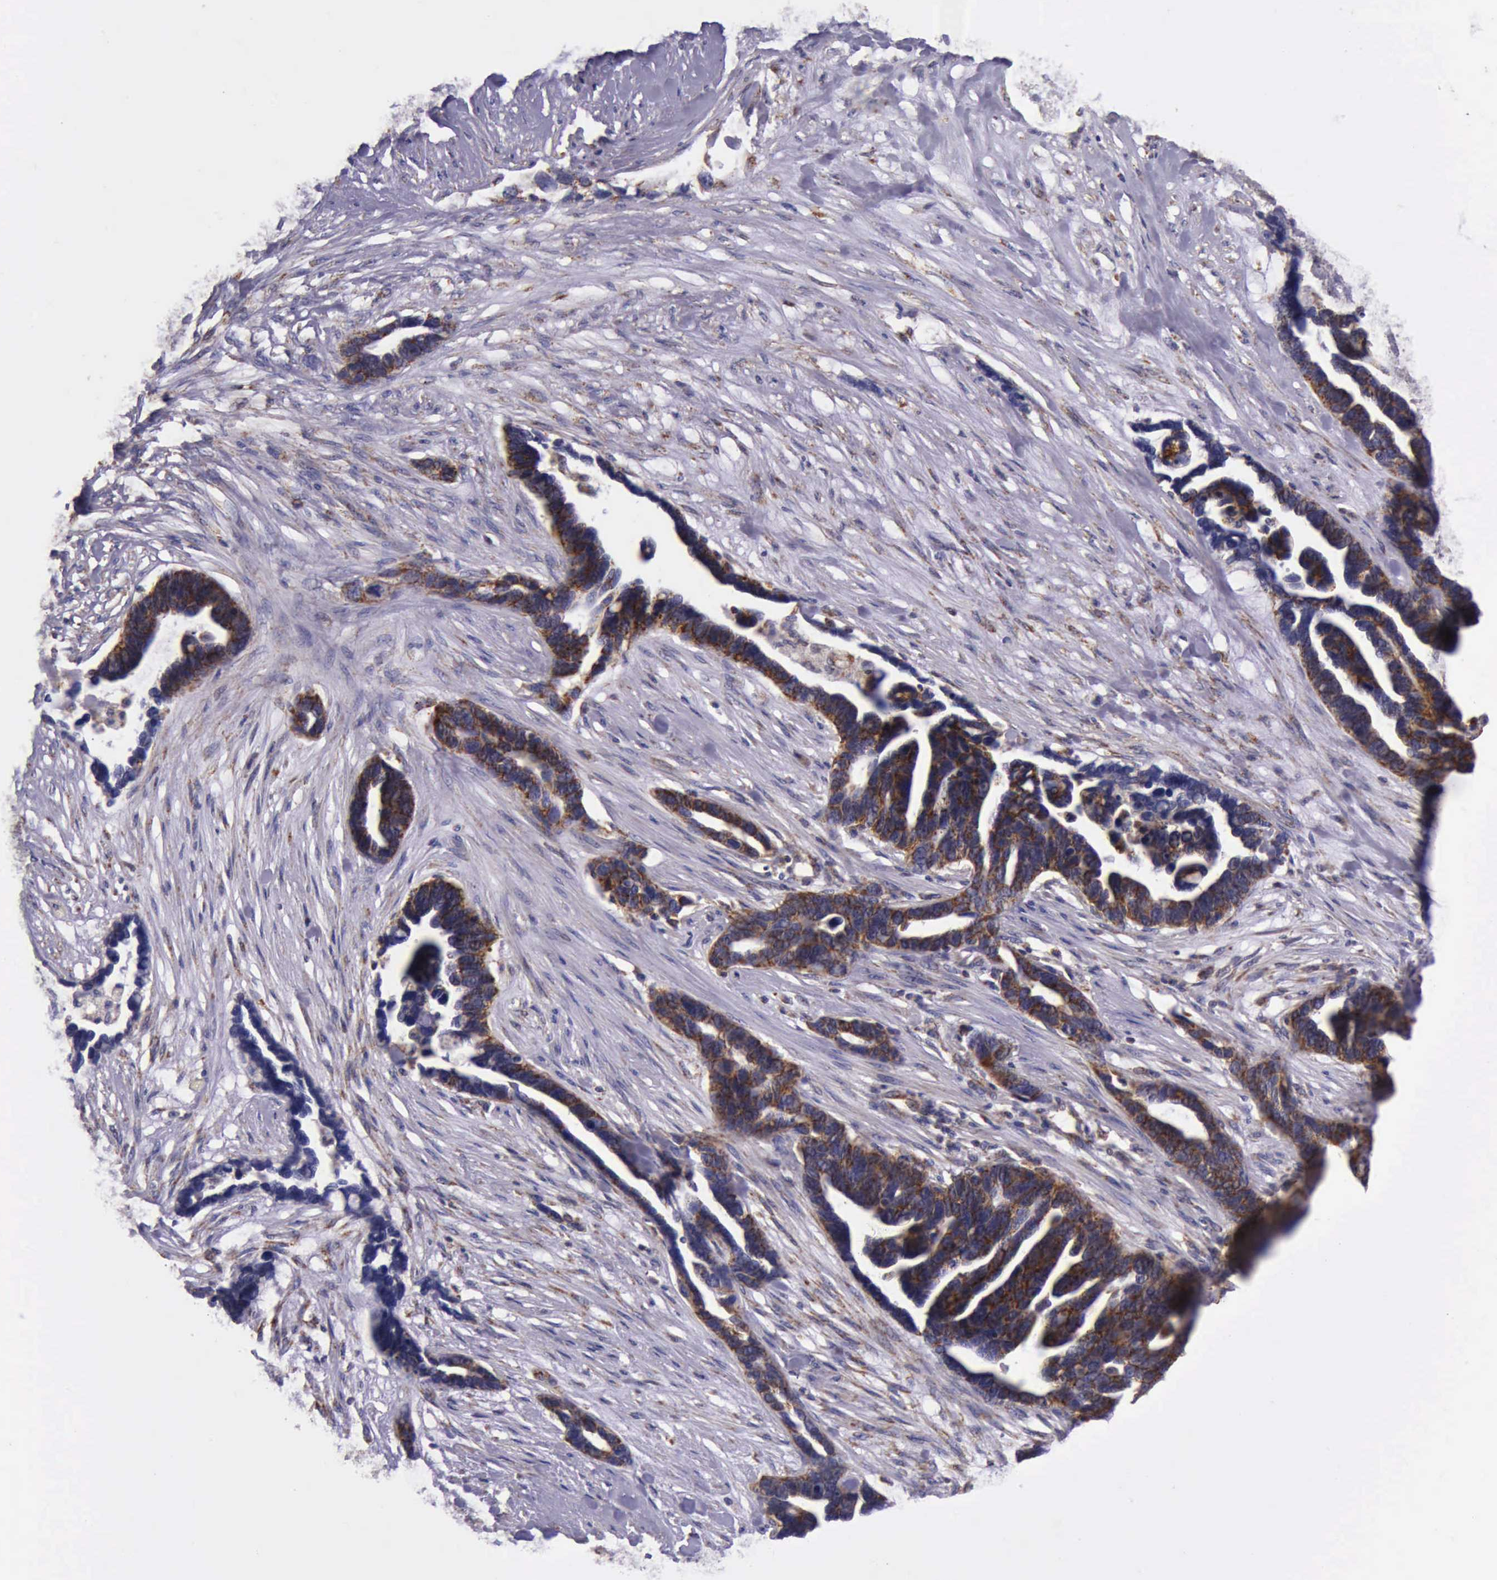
{"staining": {"intensity": "strong", "quantity": ">75%", "location": "cytoplasmic/membranous"}, "tissue": "ovarian cancer", "cell_type": "Tumor cells", "image_type": "cancer", "snomed": [{"axis": "morphology", "description": "Cystadenocarcinoma, serous, NOS"}, {"axis": "topography", "description": "Ovary"}], "caption": "Strong cytoplasmic/membranous protein positivity is appreciated in about >75% of tumor cells in ovarian cancer.", "gene": "TXN2", "patient": {"sex": "female", "age": 54}}